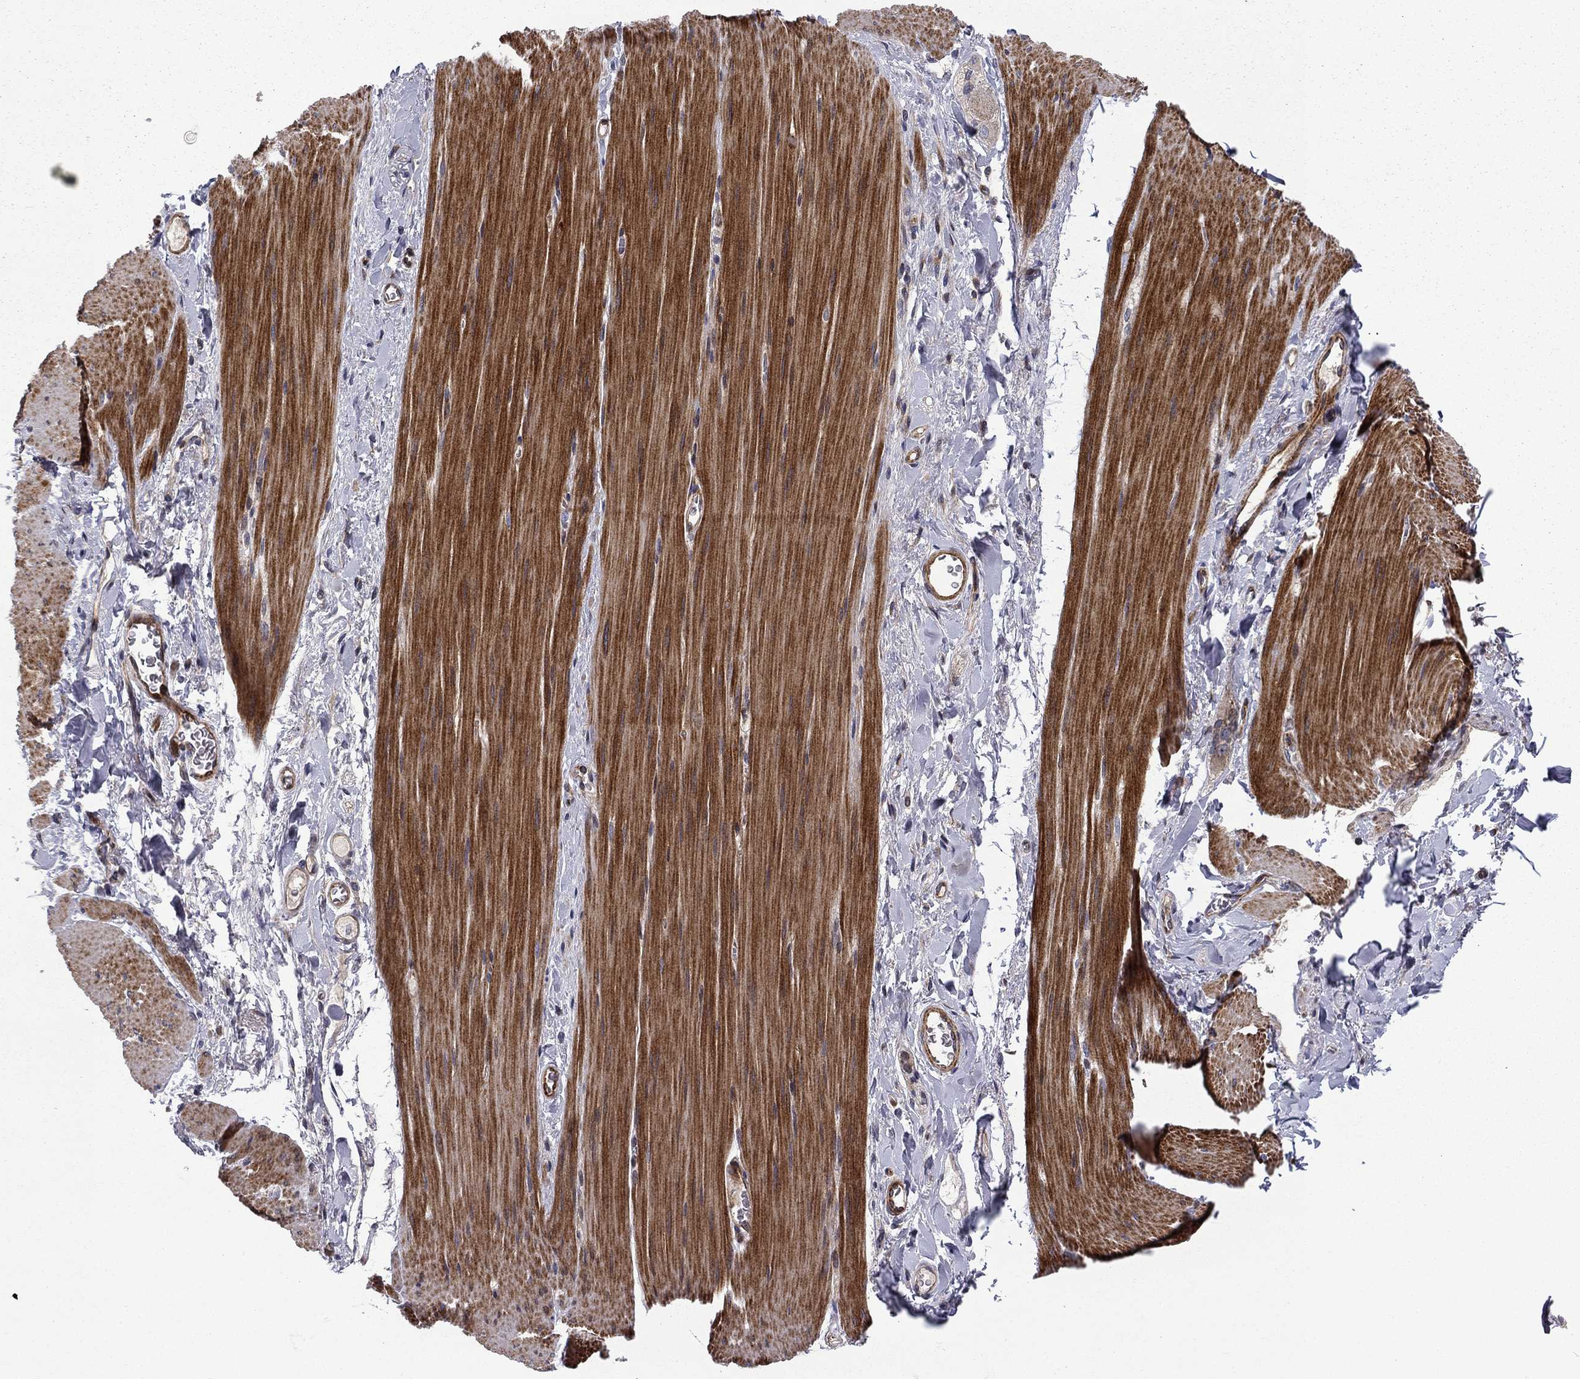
{"staining": {"intensity": "negative", "quantity": "none", "location": "none"}, "tissue": "soft tissue", "cell_type": "Fibroblasts", "image_type": "normal", "snomed": [{"axis": "morphology", "description": "Normal tissue, NOS"}, {"axis": "topography", "description": "Smooth muscle"}, {"axis": "topography", "description": "Duodenum"}, {"axis": "topography", "description": "Peripheral nerve tissue"}], "caption": "Immunohistochemistry (IHC) of unremarkable human soft tissue demonstrates no positivity in fibroblasts.", "gene": "MIOS", "patient": {"sex": "female", "age": 61}}